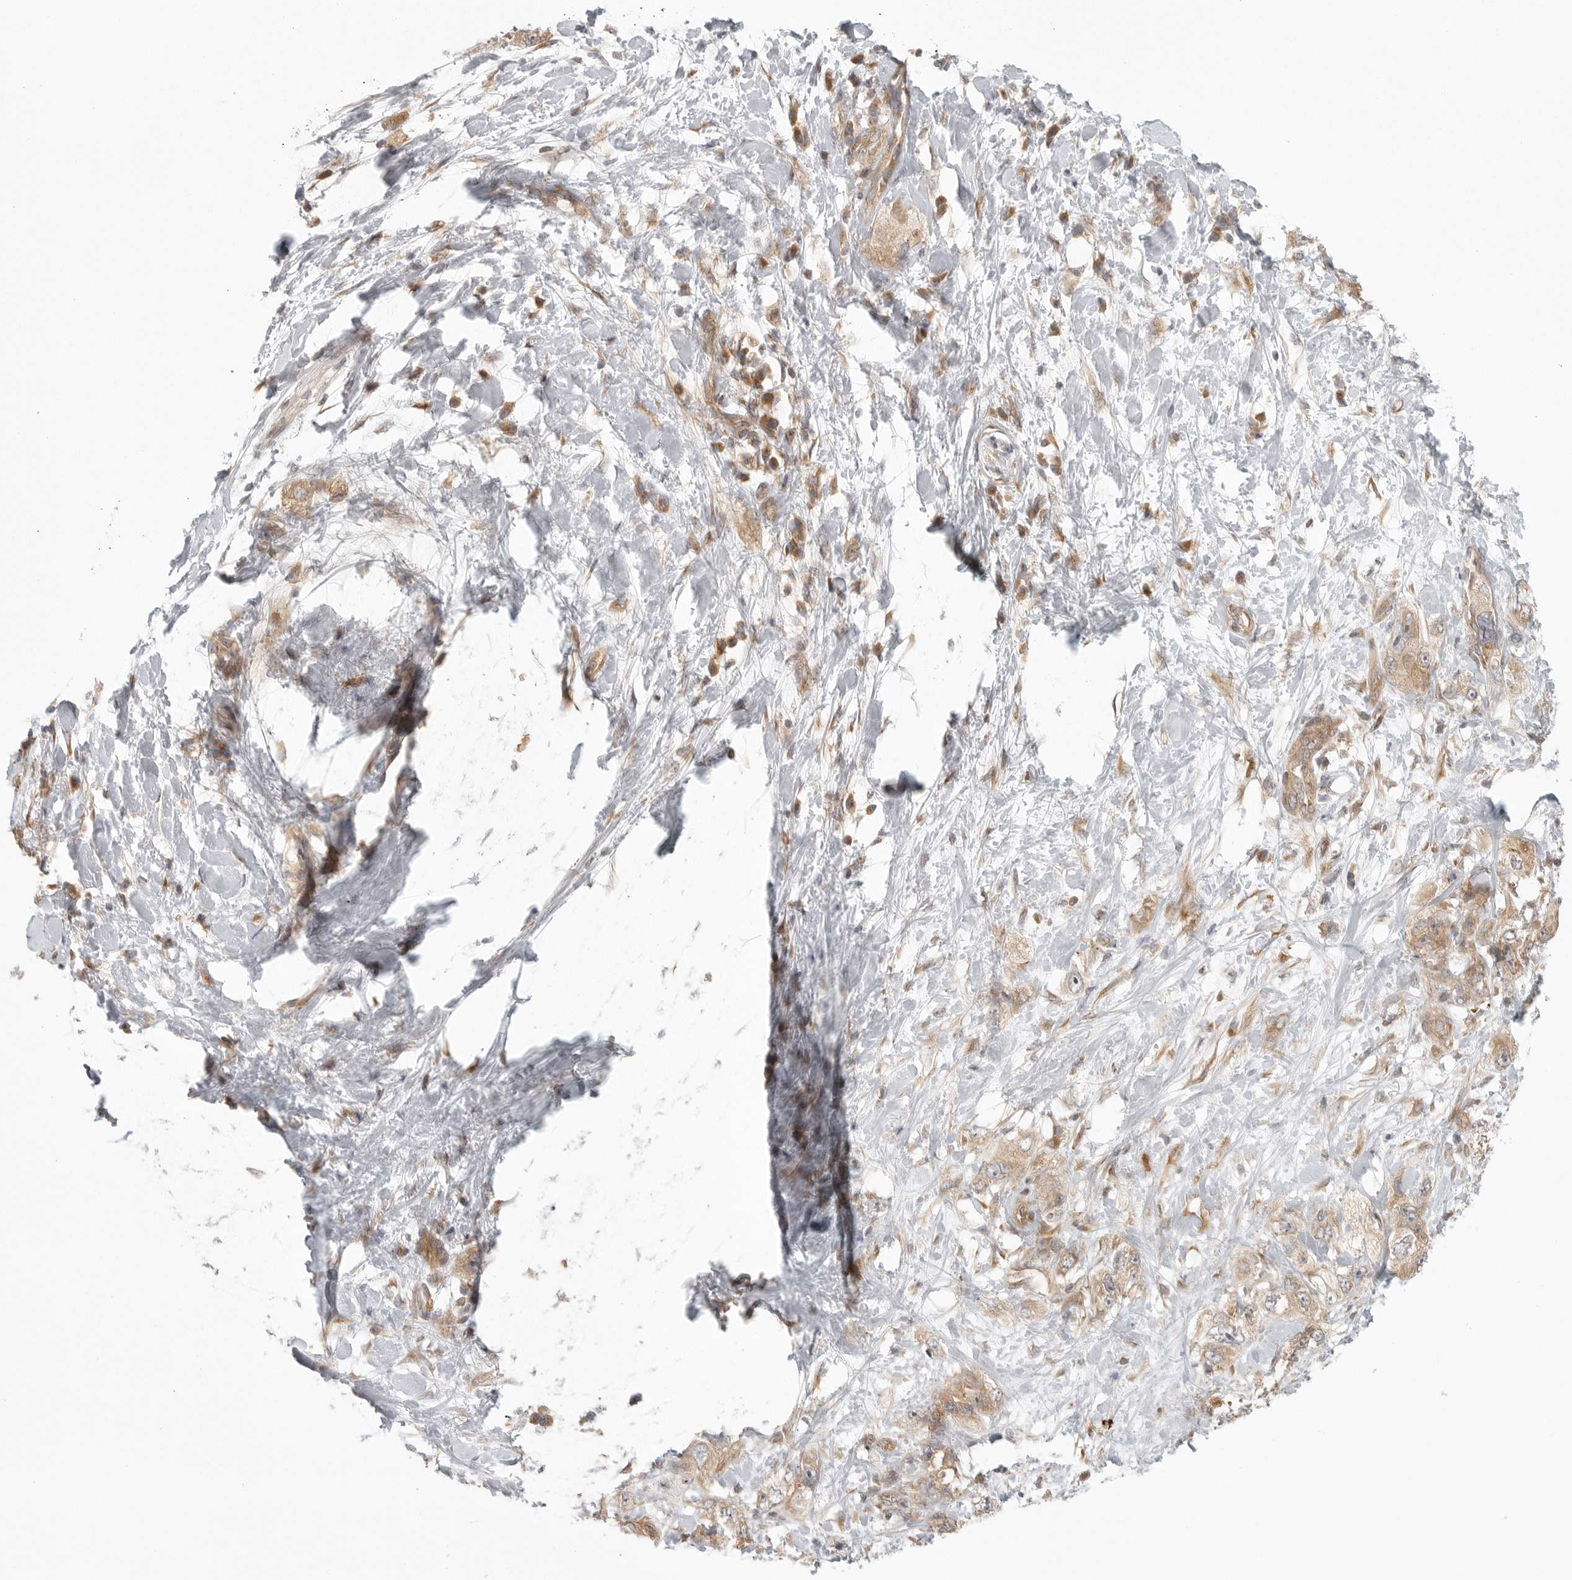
{"staining": {"intensity": "weak", "quantity": ">75%", "location": "cytoplasmic/membranous"}, "tissue": "pancreatic cancer", "cell_type": "Tumor cells", "image_type": "cancer", "snomed": [{"axis": "morphology", "description": "Adenocarcinoma, NOS"}, {"axis": "topography", "description": "Pancreas"}], "caption": "Human pancreatic cancer stained for a protein (brown) displays weak cytoplasmic/membranous positive positivity in about >75% of tumor cells.", "gene": "CCPG1", "patient": {"sex": "female", "age": 73}}